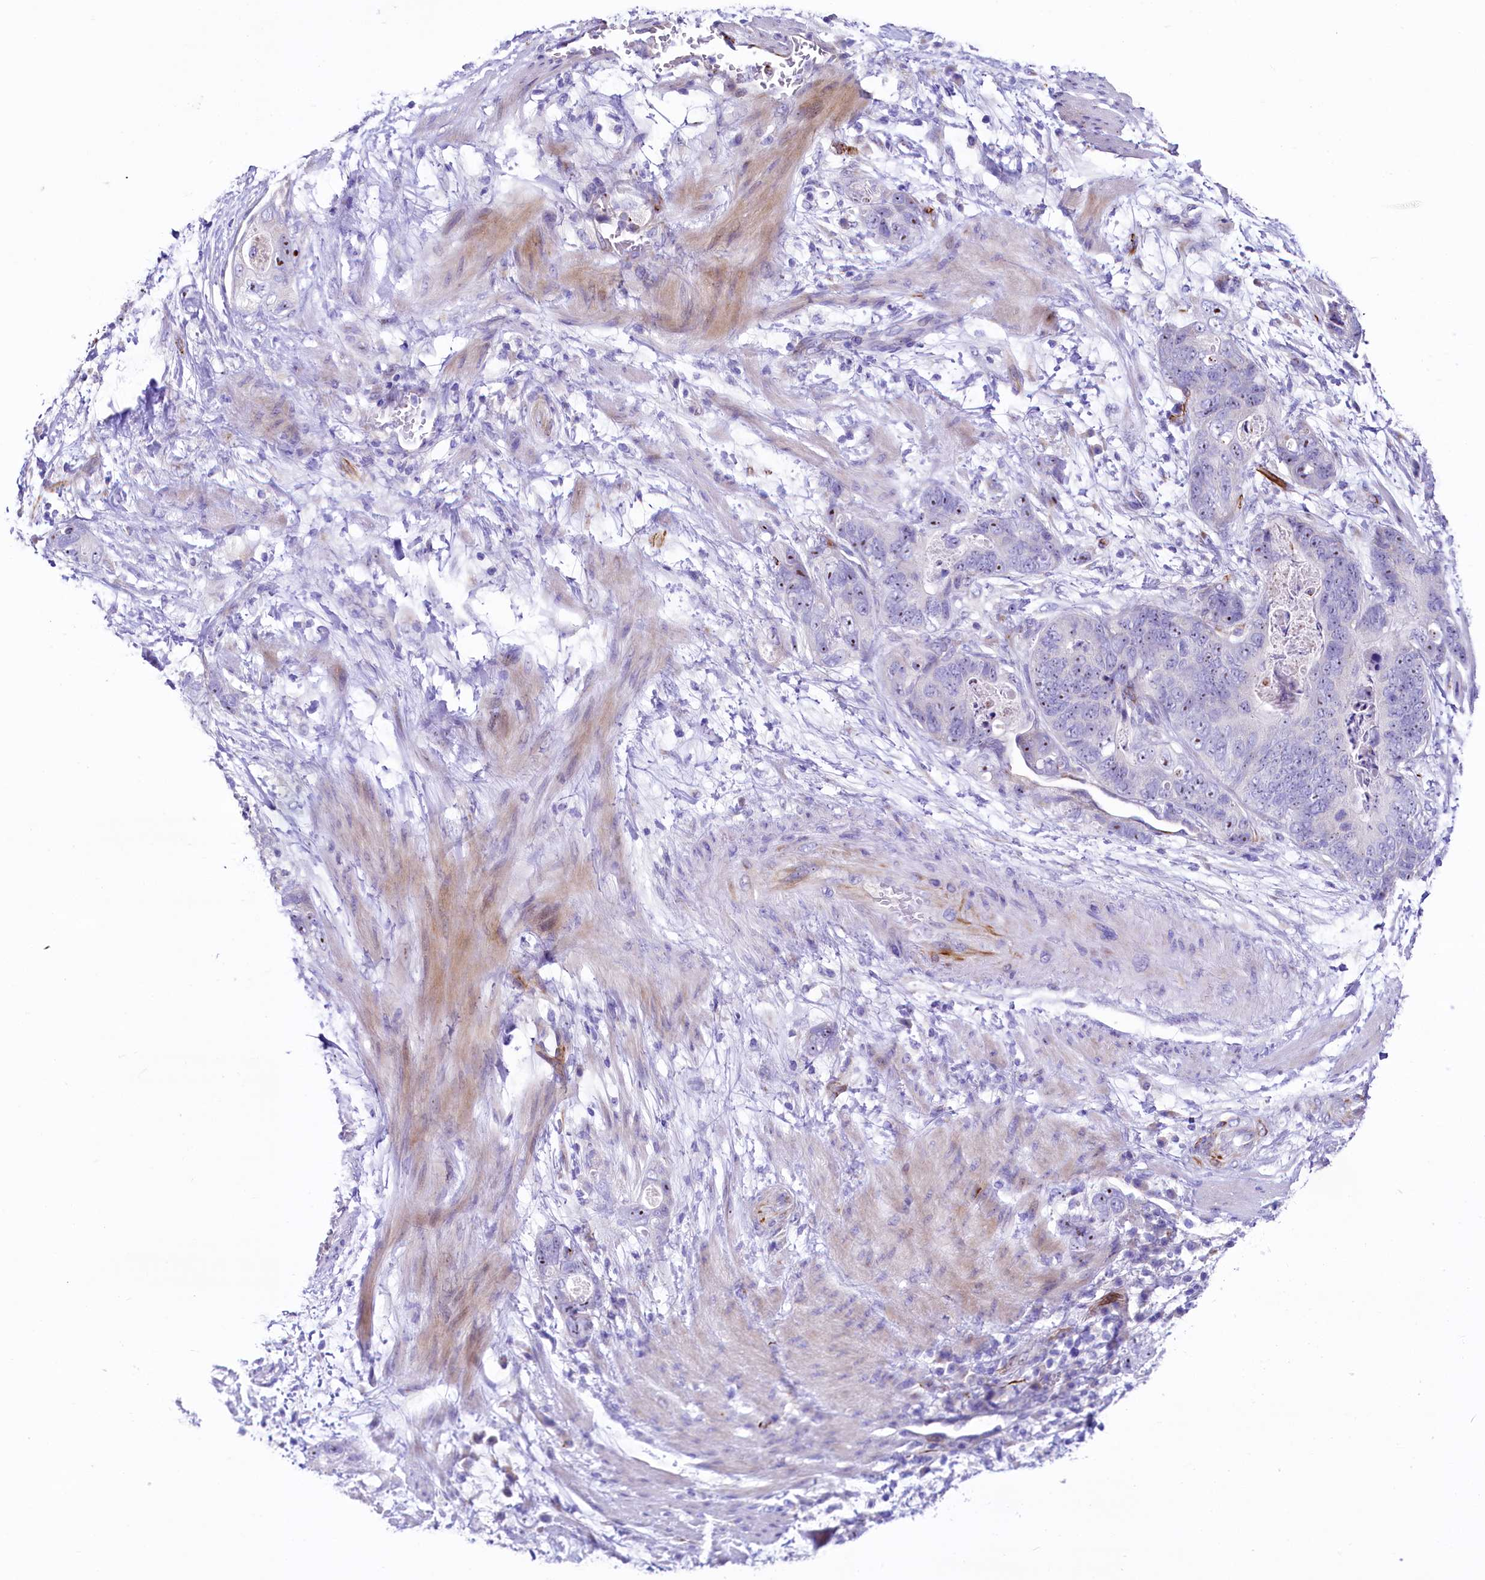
{"staining": {"intensity": "moderate", "quantity": "25%-75%", "location": "nuclear"}, "tissue": "stomach cancer", "cell_type": "Tumor cells", "image_type": "cancer", "snomed": [{"axis": "morphology", "description": "Adenocarcinoma, NOS"}, {"axis": "topography", "description": "Stomach"}], "caption": "This histopathology image shows immunohistochemistry (IHC) staining of human stomach cancer (adenocarcinoma), with medium moderate nuclear expression in about 25%-75% of tumor cells.", "gene": "SH3TC2", "patient": {"sex": "female", "age": 89}}